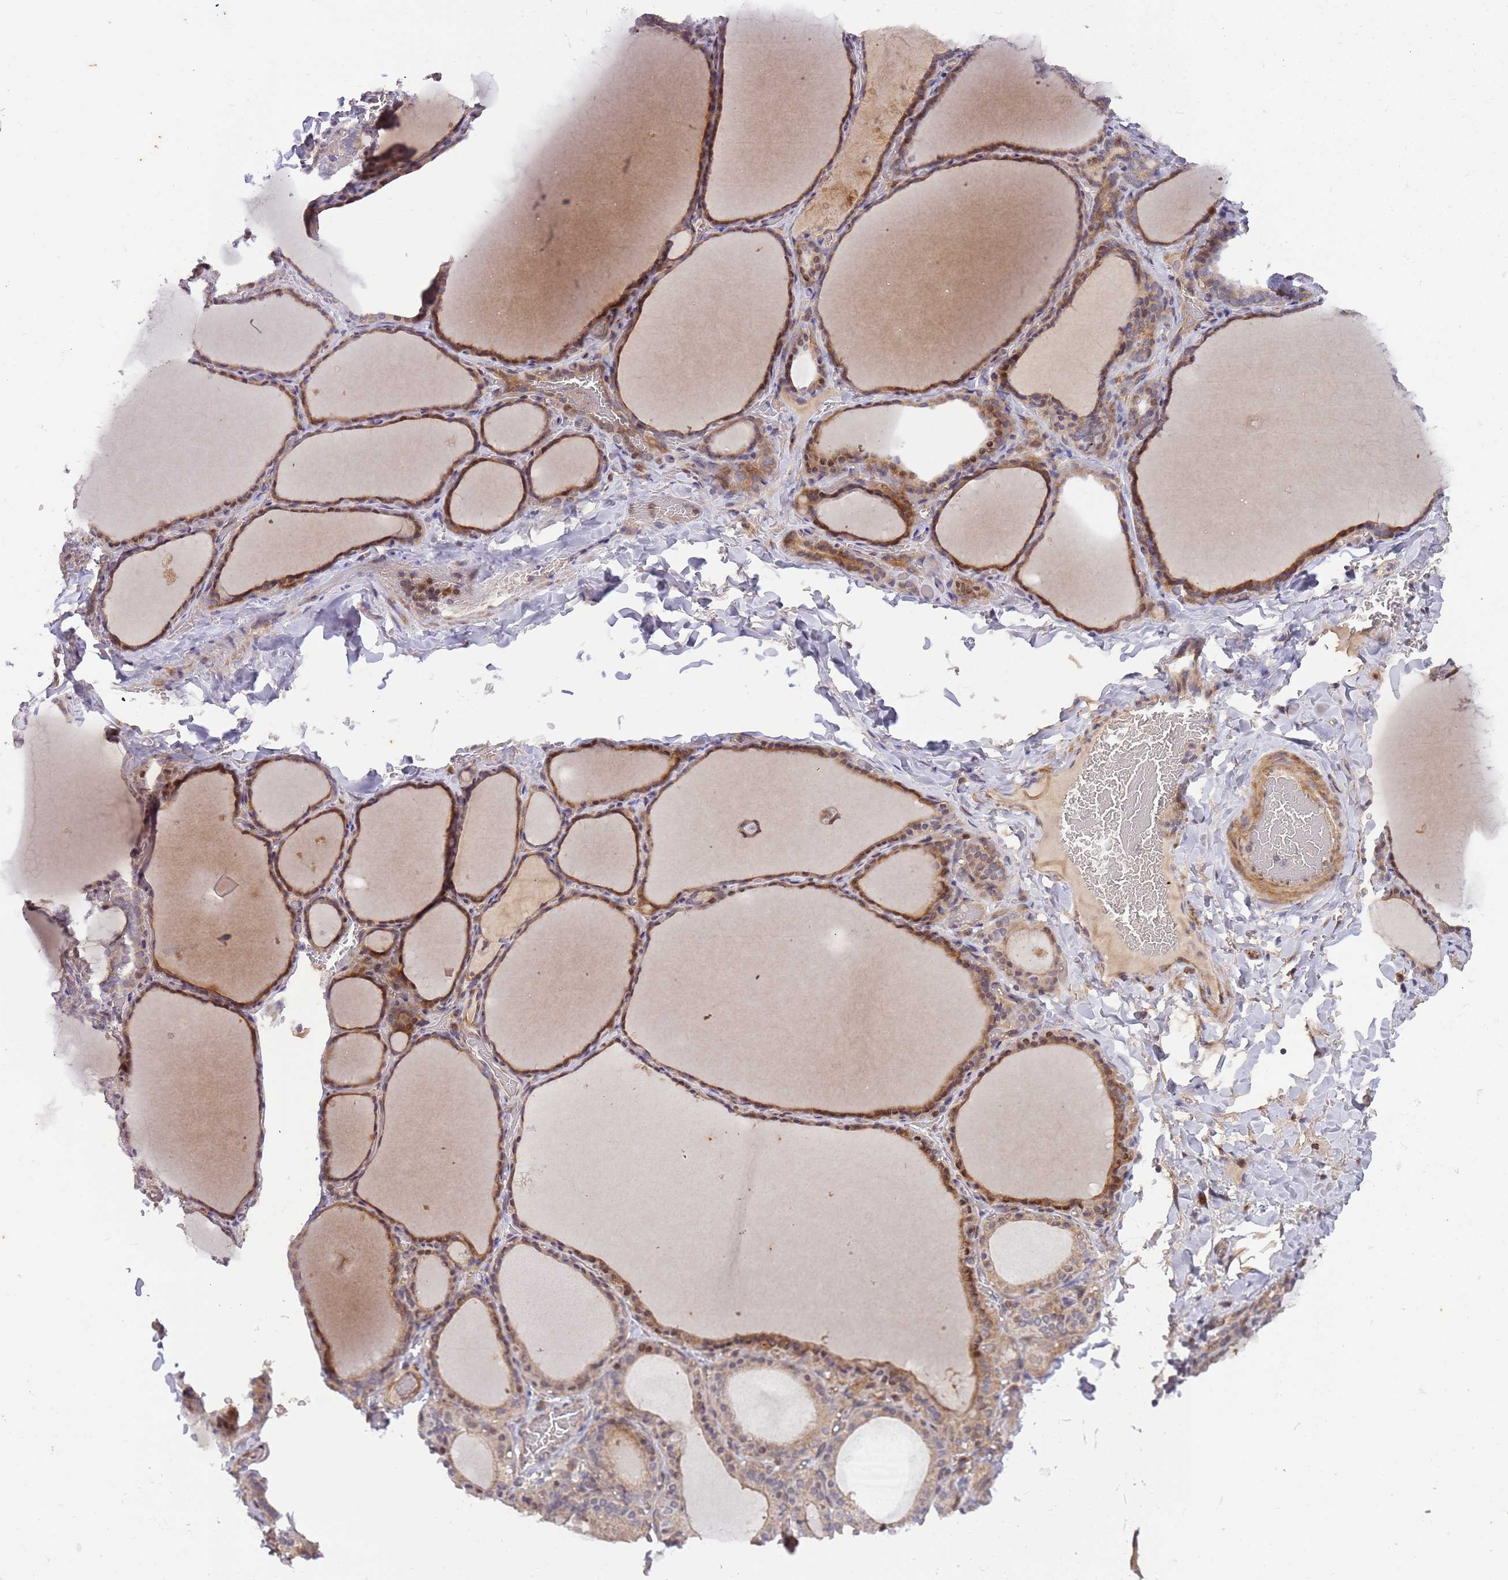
{"staining": {"intensity": "moderate", "quantity": ">75%", "location": "cytoplasmic/membranous,nuclear"}, "tissue": "thyroid gland", "cell_type": "Glandular cells", "image_type": "normal", "snomed": [{"axis": "morphology", "description": "Normal tissue, NOS"}, {"axis": "topography", "description": "Thyroid gland"}], "caption": "This image reveals immunohistochemistry staining of normal human thyroid gland, with medium moderate cytoplasmic/membranous,nuclear positivity in approximately >75% of glandular cells.", "gene": "TRAPPC6B", "patient": {"sex": "female", "age": 39}}